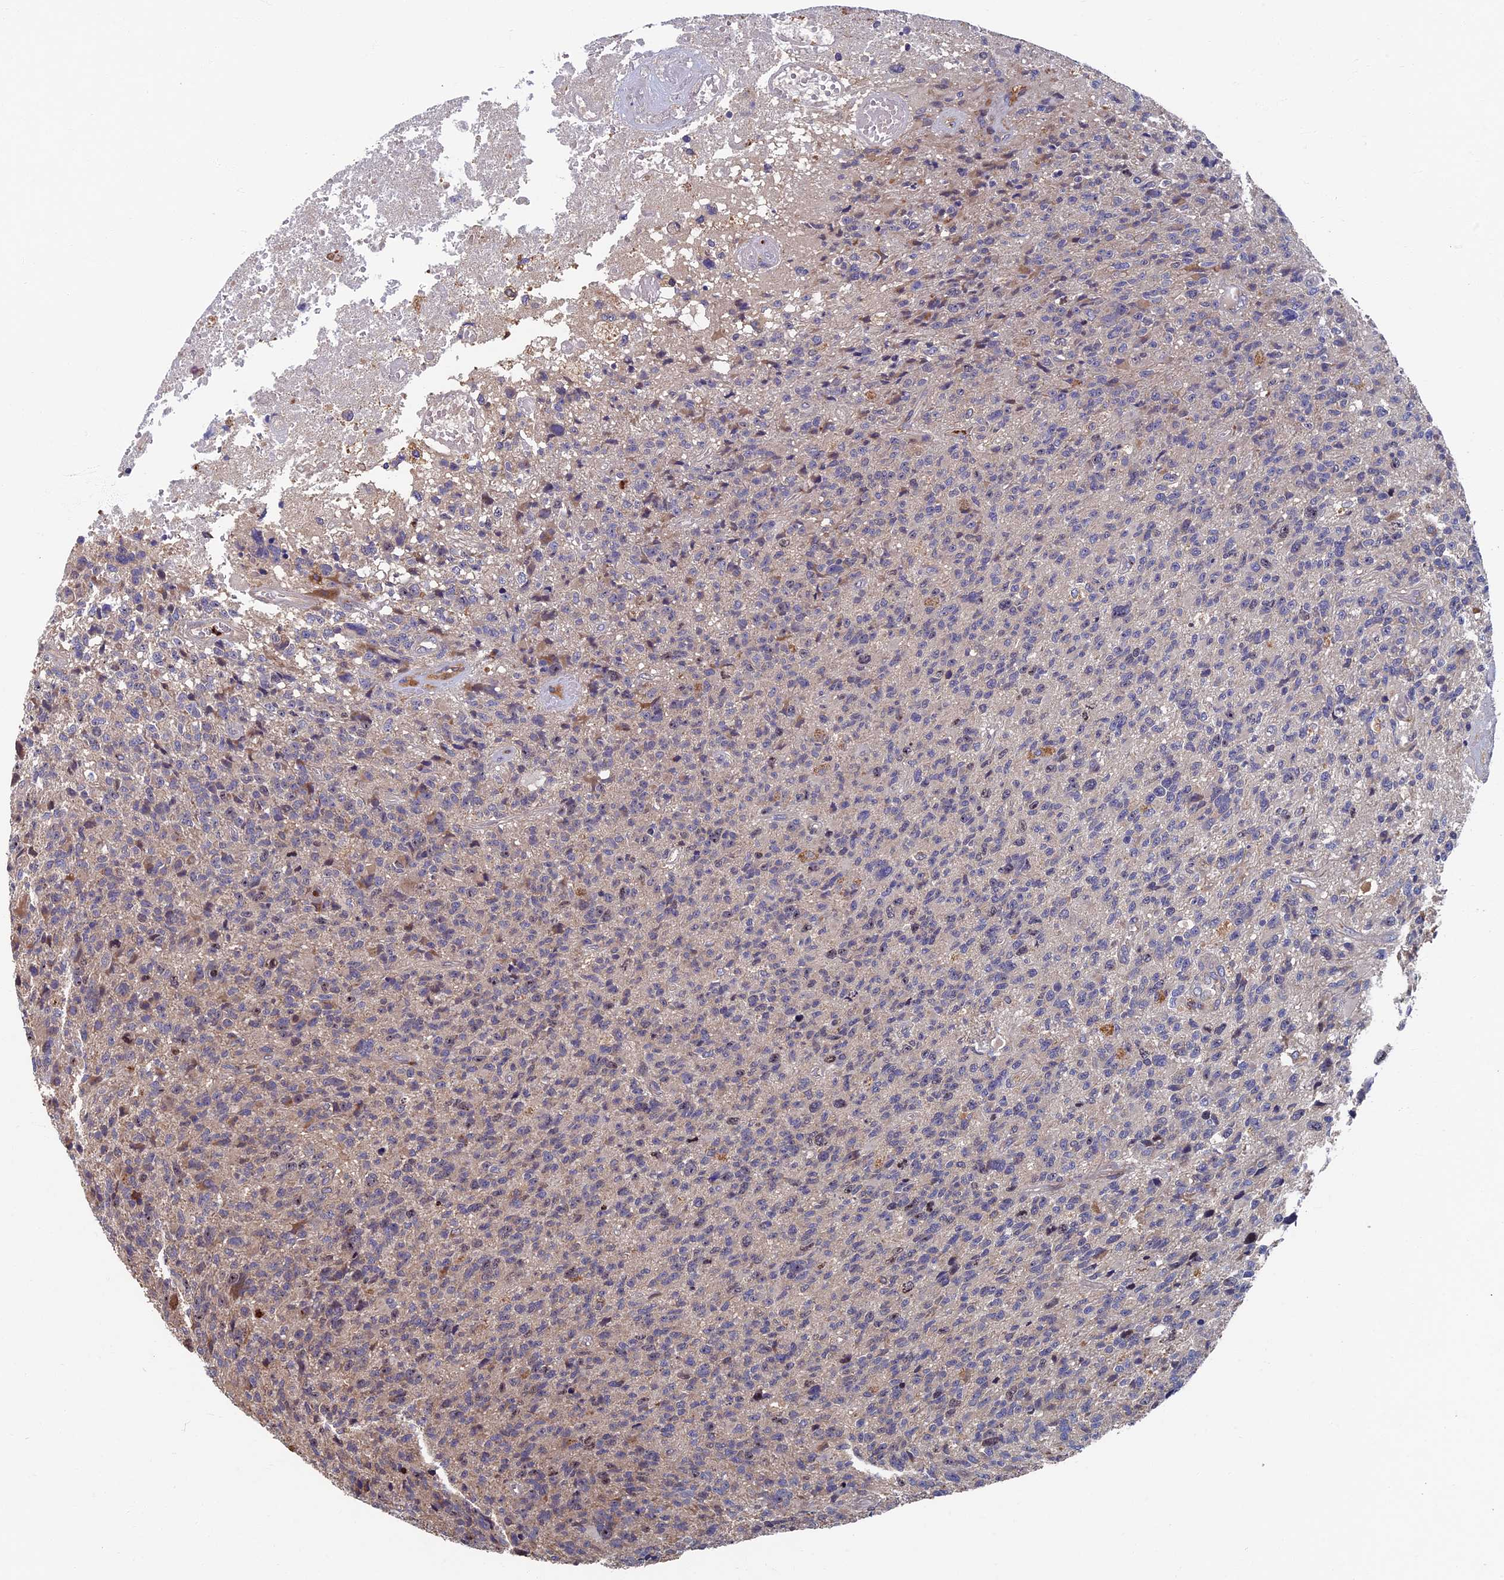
{"staining": {"intensity": "negative", "quantity": "none", "location": "none"}, "tissue": "glioma", "cell_type": "Tumor cells", "image_type": "cancer", "snomed": [{"axis": "morphology", "description": "Glioma, malignant, High grade"}, {"axis": "topography", "description": "Brain"}], "caption": "This is a micrograph of immunohistochemistry (IHC) staining of glioma, which shows no expression in tumor cells.", "gene": "TNK2", "patient": {"sex": "male", "age": 76}}